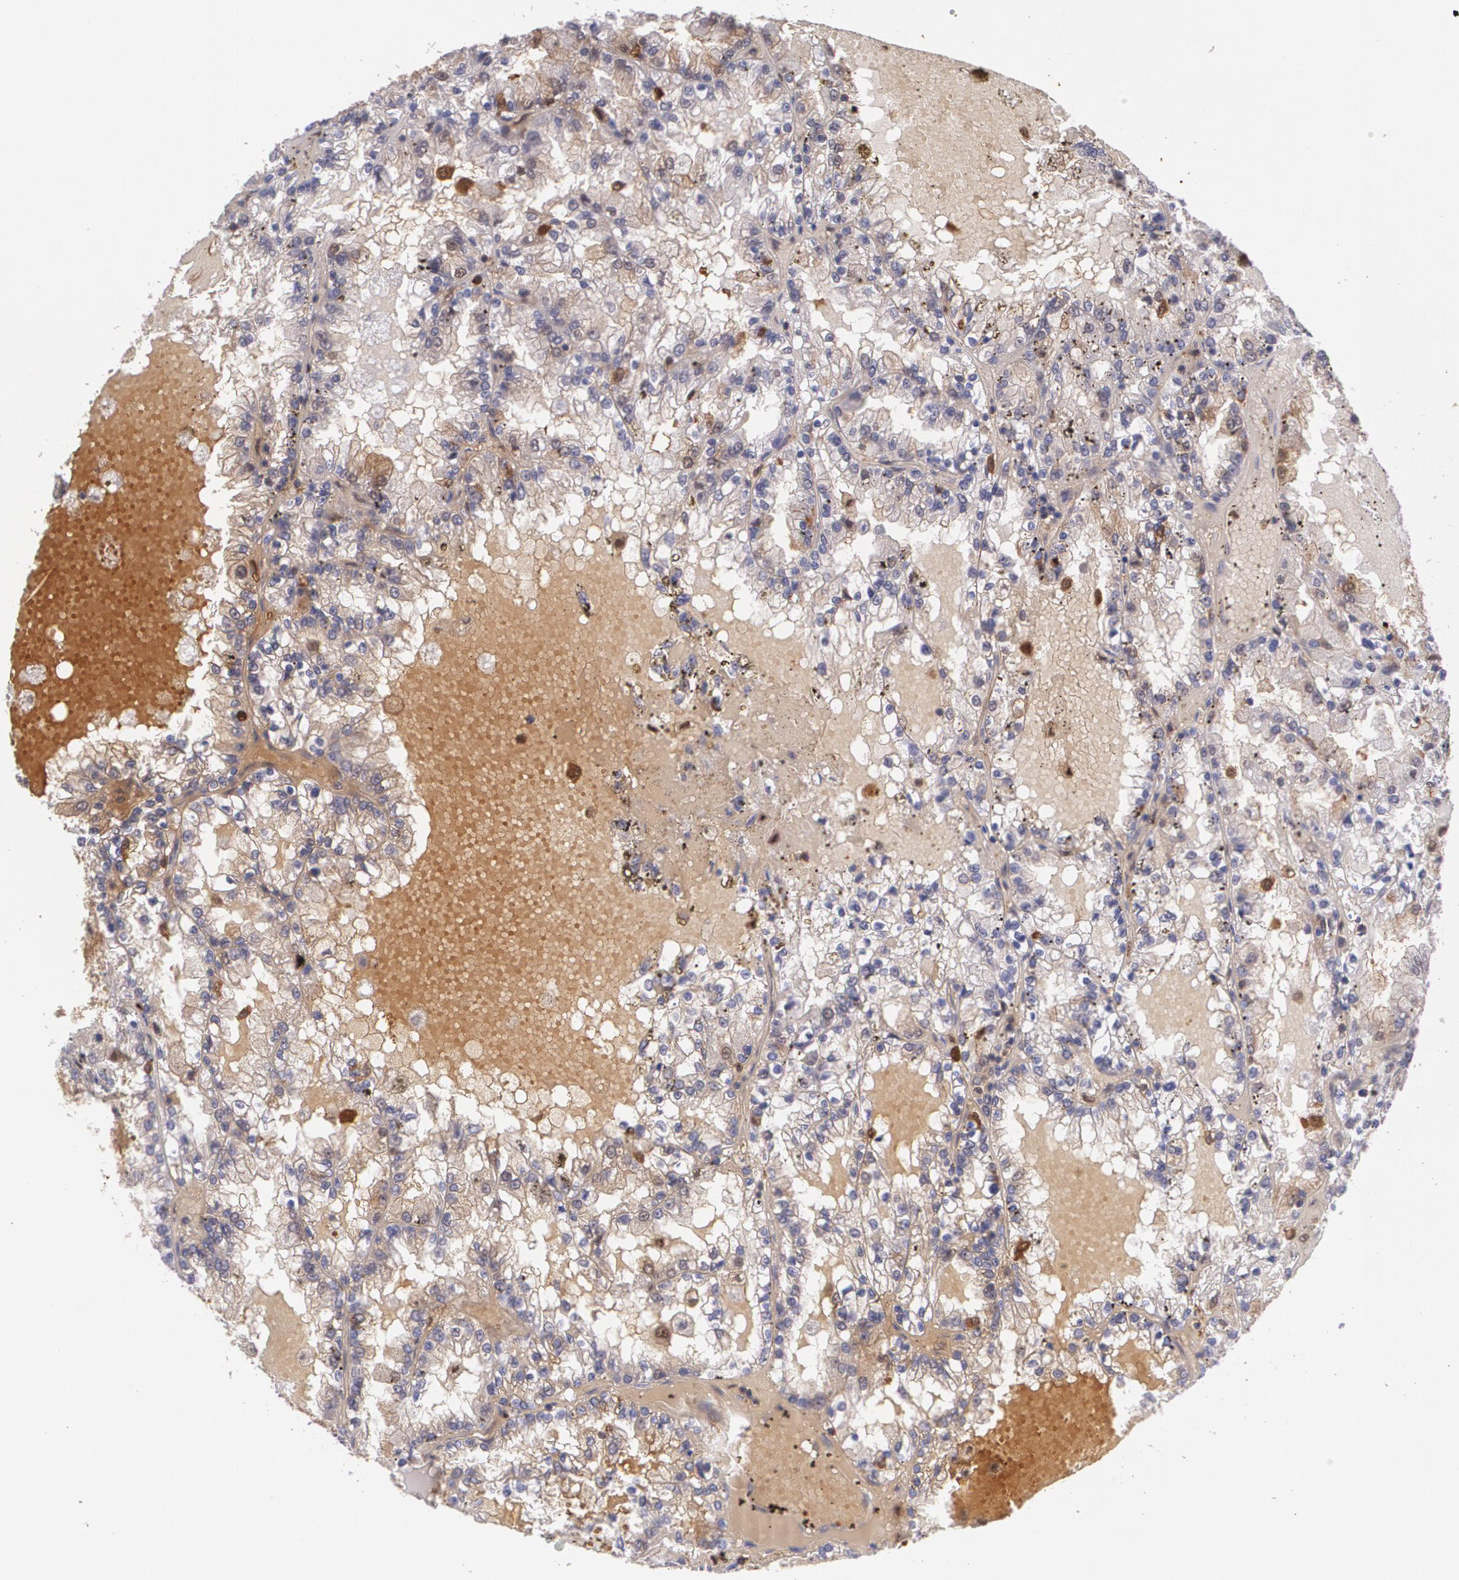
{"staining": {"intensity": "moderate", "quantity": "25%-75%", "location": "cytoplasmic/membranous"}, "tissue": "renal cancer", "cell_type": "Tumor cells", "image_type": "cancer", "snomed": [{"axis": "morphology", "description": "Adenocarcinoma, NOS"}, {"axis": "topography", "description": "Kidney"}], "caption": "This histopathology image displays adenocarcinoma (renal) stained with immunohistochemistry to label a protein in brown. The cytoplasmic/membranous of tumor cells show moderate positivity for the protein. Nuclei are counter-stained blue.", "gene": "HSPH1", "patient": {"sex": "female", "age": 56}}